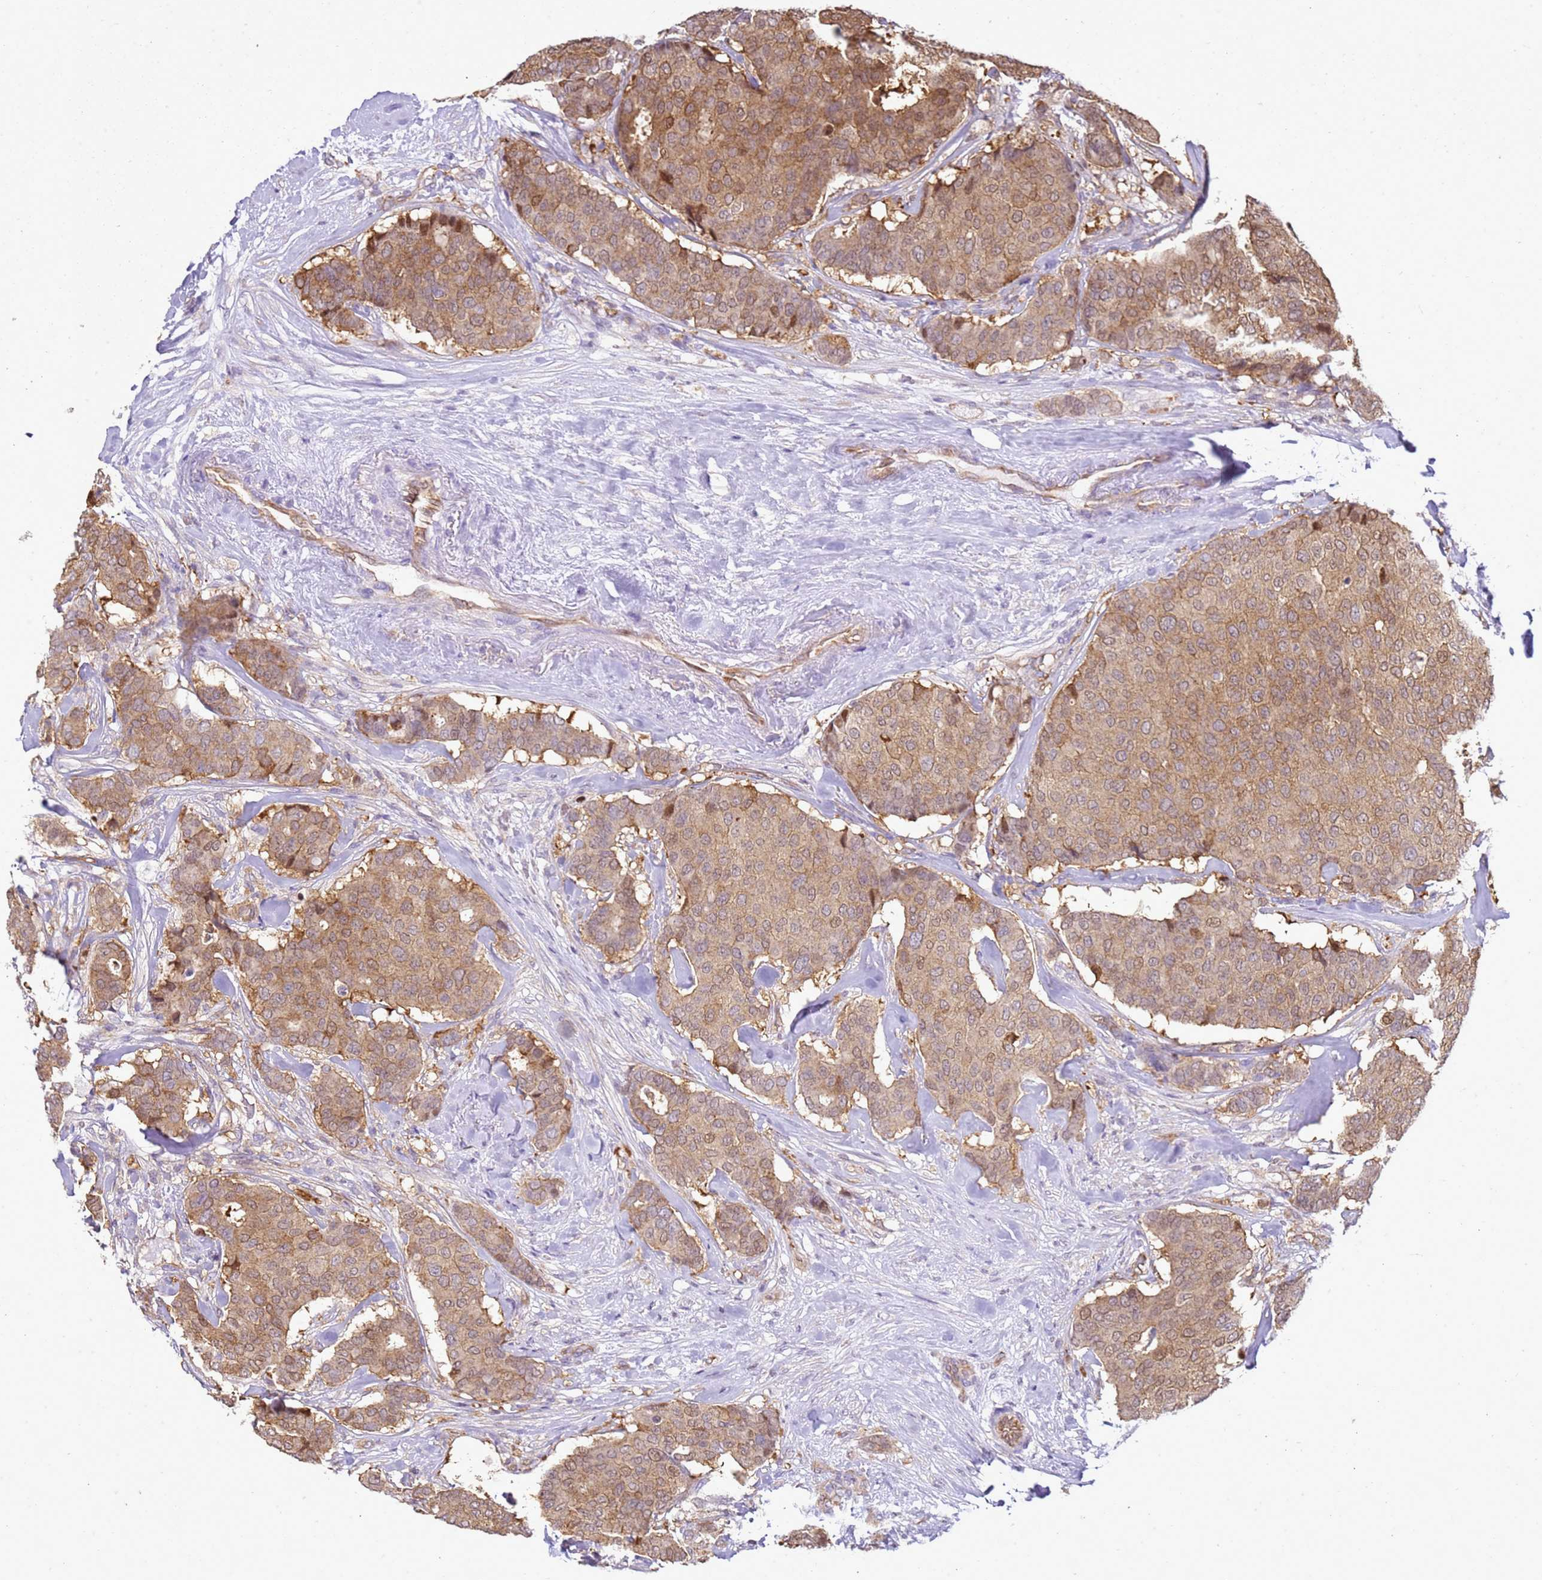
{"staining": {"intensity": "moderate", "quantity": ">75%", "location": "cytoplasmic/membranous"}, "tissue": "breast cancer", "cell_type": "Tumor cells", "image_type": "cancer", "snomed": [{"axis": "morphology", "description": "Duct carcinoma"}, {"axis": "topography", "description": "Breast"}], "caption": "Breast cancer stained for a protein (brown) shows moderate cytoplasmic/membranous positive positivity in approximately >75% of tumor cells.", "gene": "YWHAE", "patient": {"sex": "female", "age": 75}}